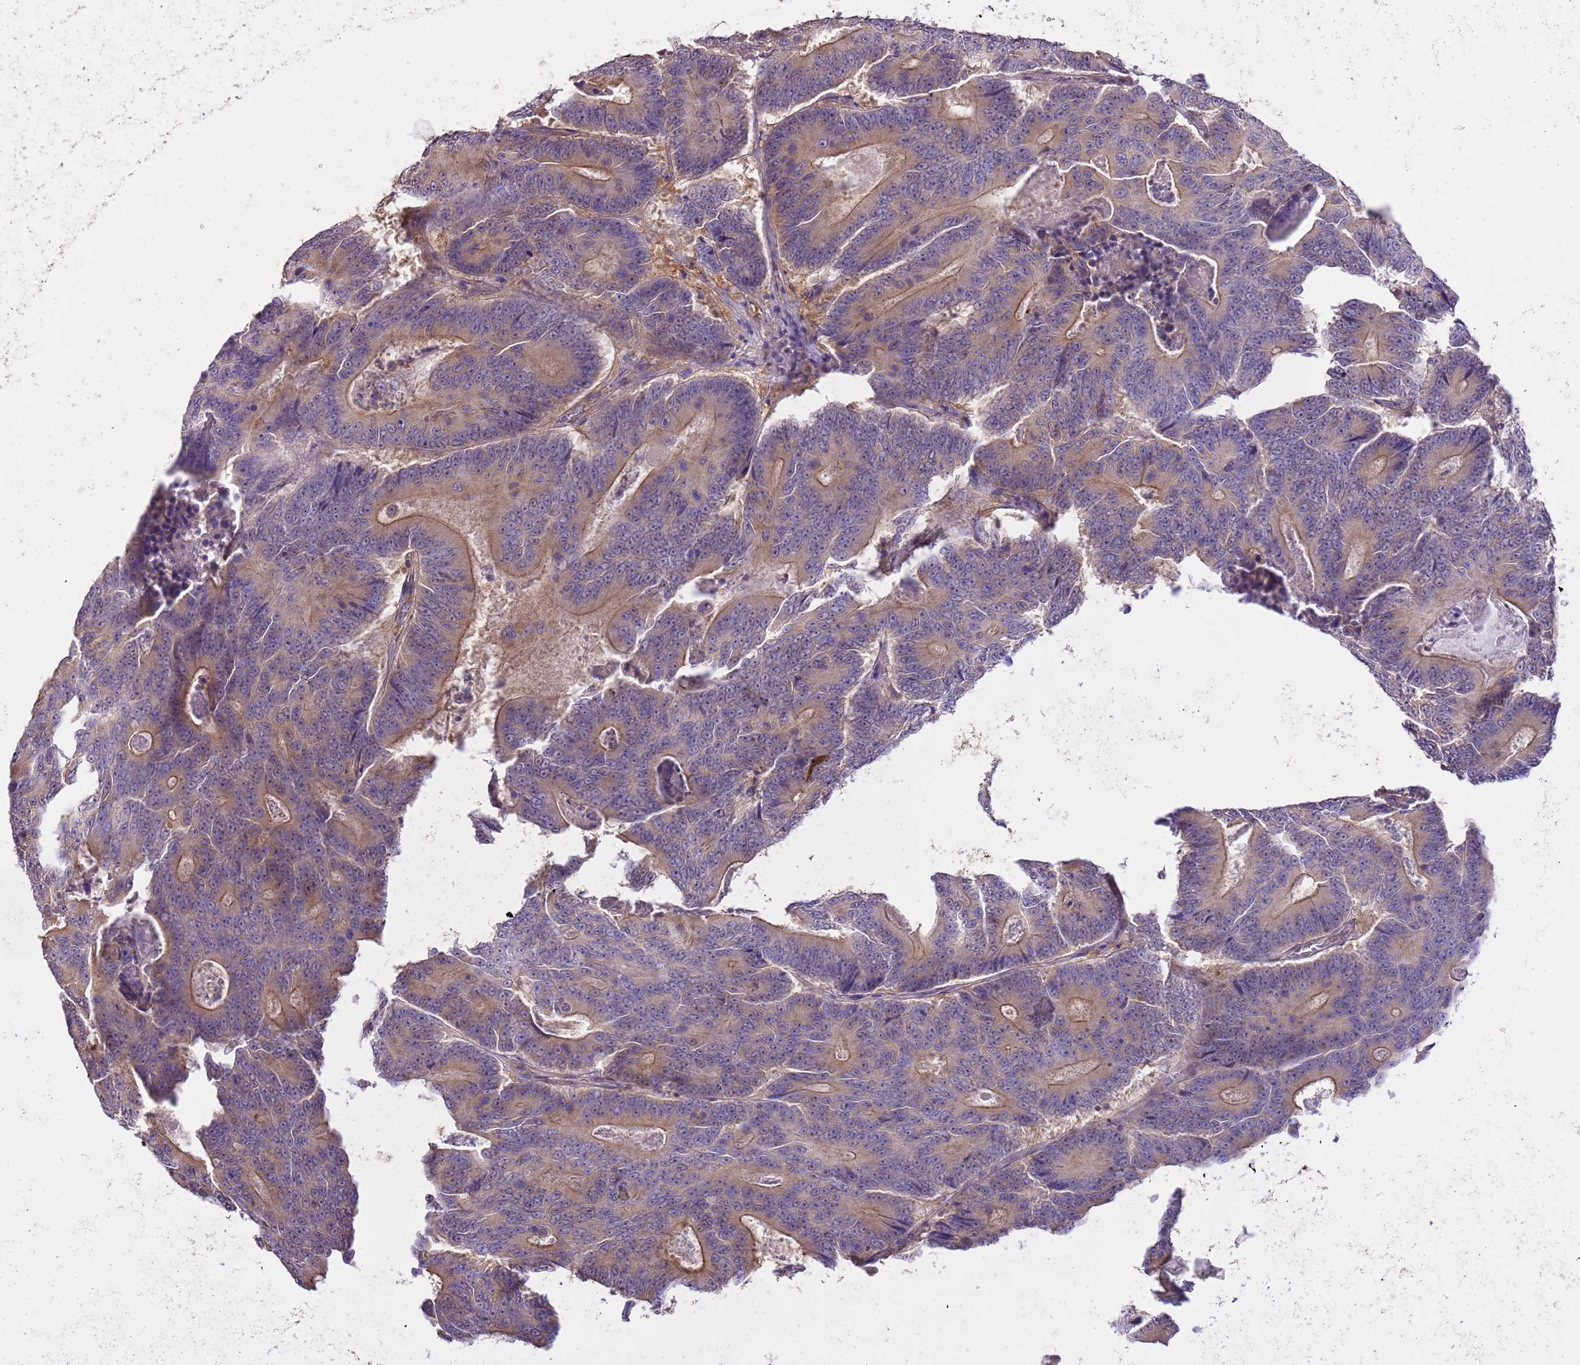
{"staining": {"intensity": "moderate", "quantity": ">75%", "location": "cytoplasmic/membranous"}, "tissue": "colorectal cancer", "cell_type": "Tumor cells", "image_type": "cancer", "snomed": [{"axis": "morphology", "description": "Adenocarcinoma, NOS"}, {"axis": "topography", "description": "Colon"}], "caption": "A medium amount of moderate cytoplasmic/membranous positivity is identified in approximately >75% of tumor cells in colorectal adenocarcinoma tissue.", "gene": "PRR32", "patient": {"sex": "male", "age": 83}}